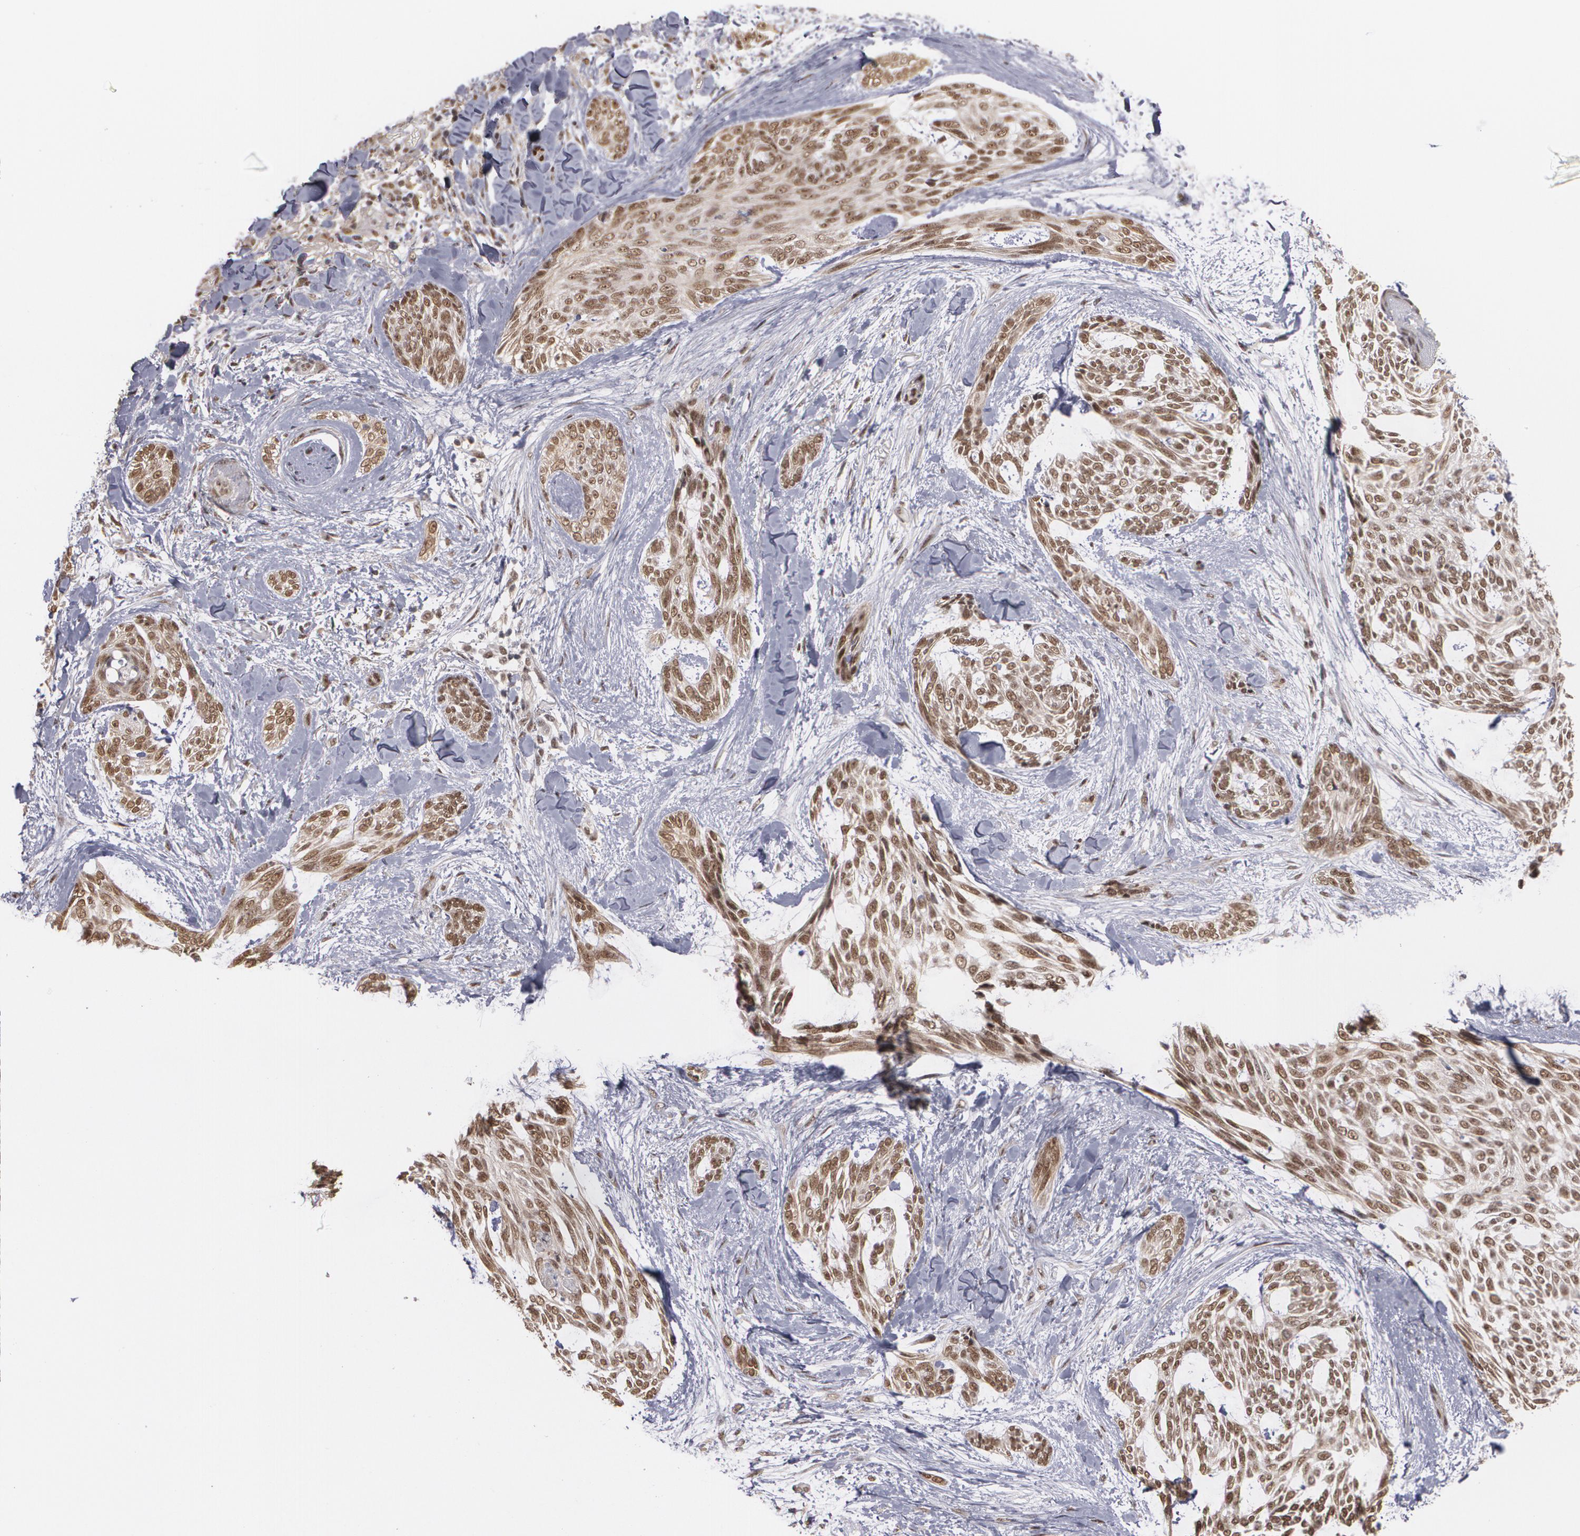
{"staining": {"intensity": "moderate", "quantity": ">75%", "location": "nuclear"}, "tissue": "skin cancer", "cell_type": "Tumor cells", "image_type": "cancer", "snomed": [{"axis": "morphology", "description": "Normal tissue, NOS"}, {"axis": "morphology", "description": "Basal cell carcinoma"}, {"axis": "topography", "description": "Skin"}], "caption": "Immunohistochemistry (IHC) of human skin basal cell carcinoma exhibits medium levels of moderate nuclear staining in about >75% of tumor cells.", "gene": "ZNF234", "patient": {"sex": "female", "age": 71}}